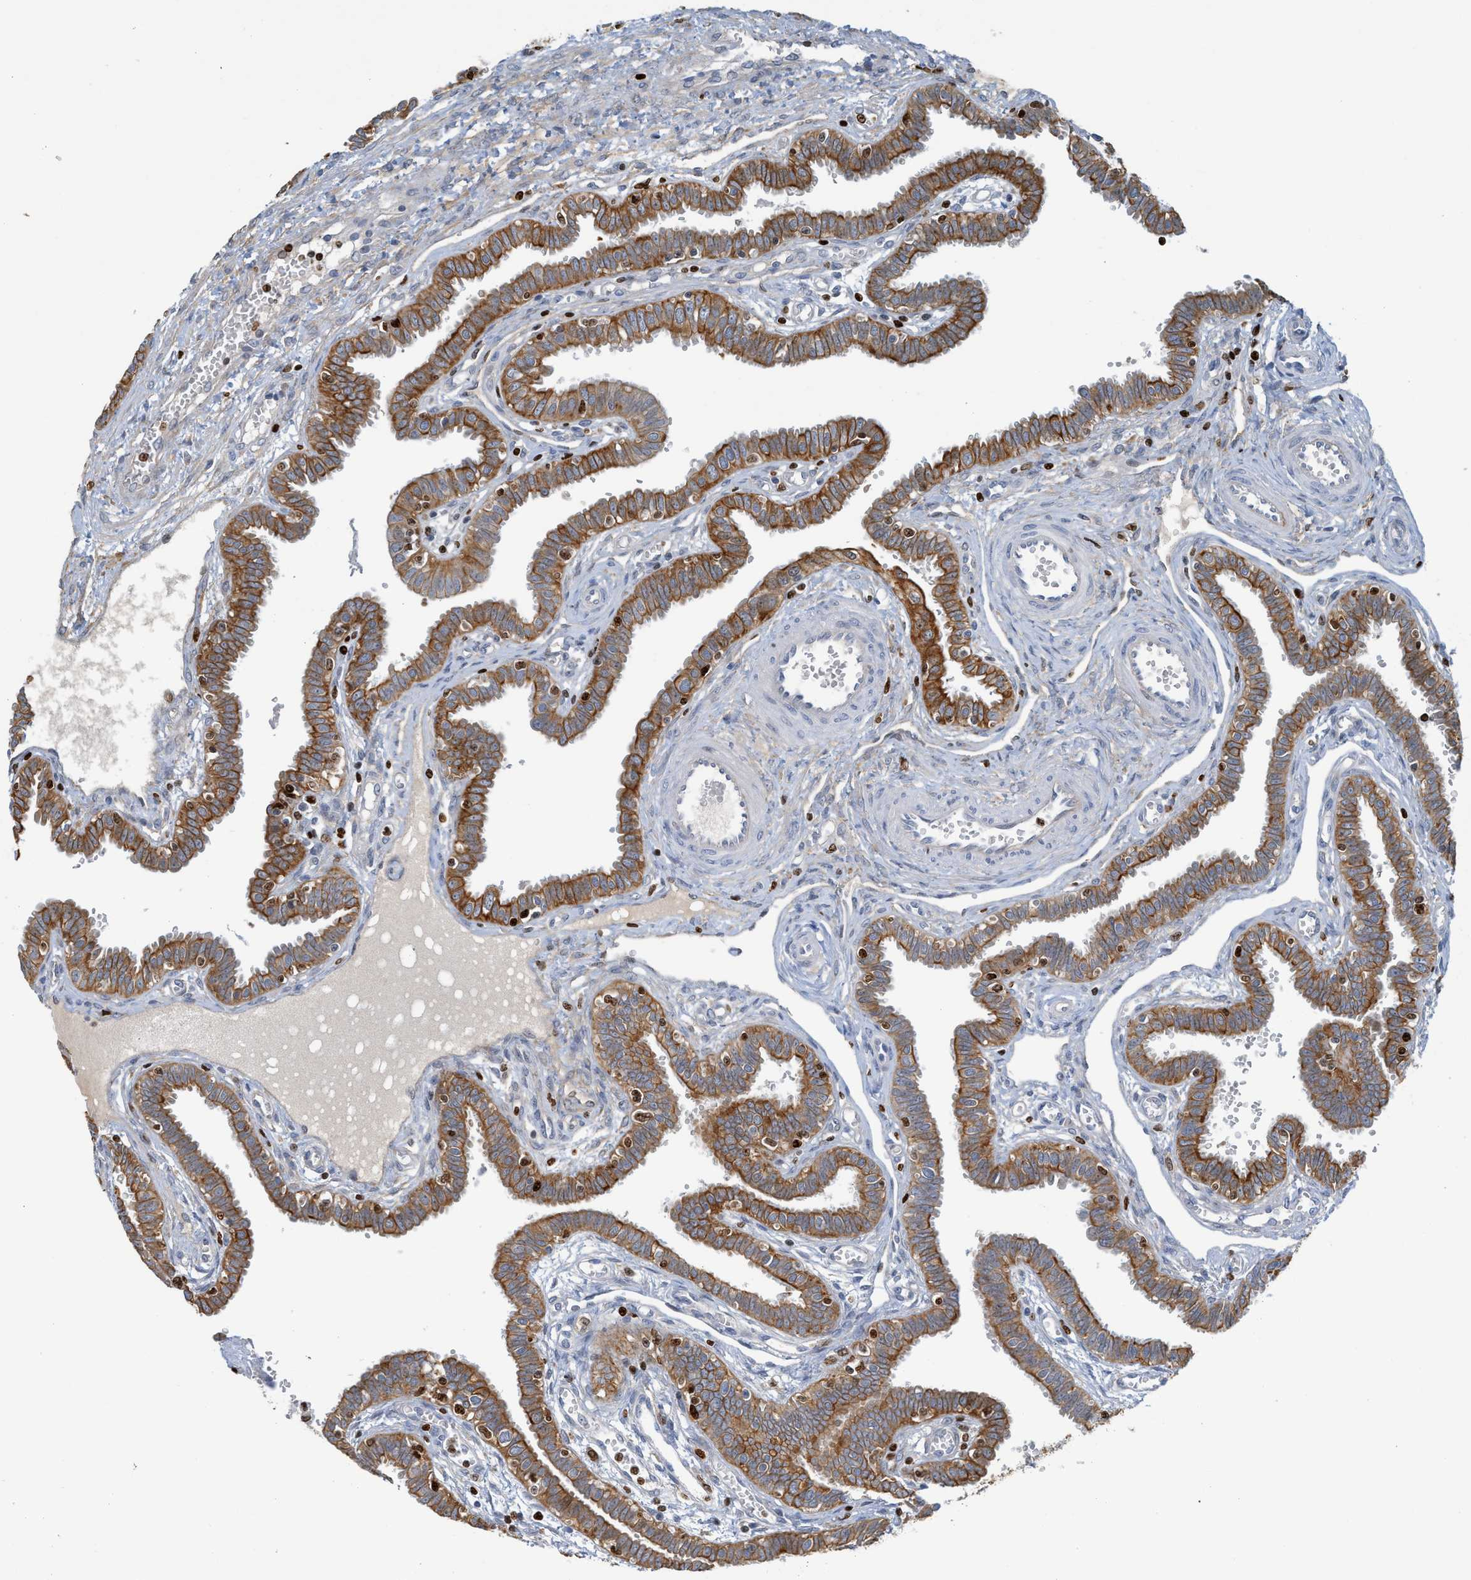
{"staining": {"intensity": "strong", "quantity": ">75%", "location": "cytoplasmic/membranous"}, "tissue": "fallopian tube", "cell_type": "Glandular cells", "image_type": "normal", "snomed": [{"axis": "morphology", "description": "Normal tissue, NOS"}, {"axis": "topography", "description": "Fallopian tube"}], "caption": "Glandular cells display strong cytoplasmic/membranous positivity in approximately >75% of cells in benign fallopian tube. The protein of interest is shown in brown color, while the nuclei are stained blue.", "gene": "SH3D19", "patient": {"sex": "female", "age": 32}}